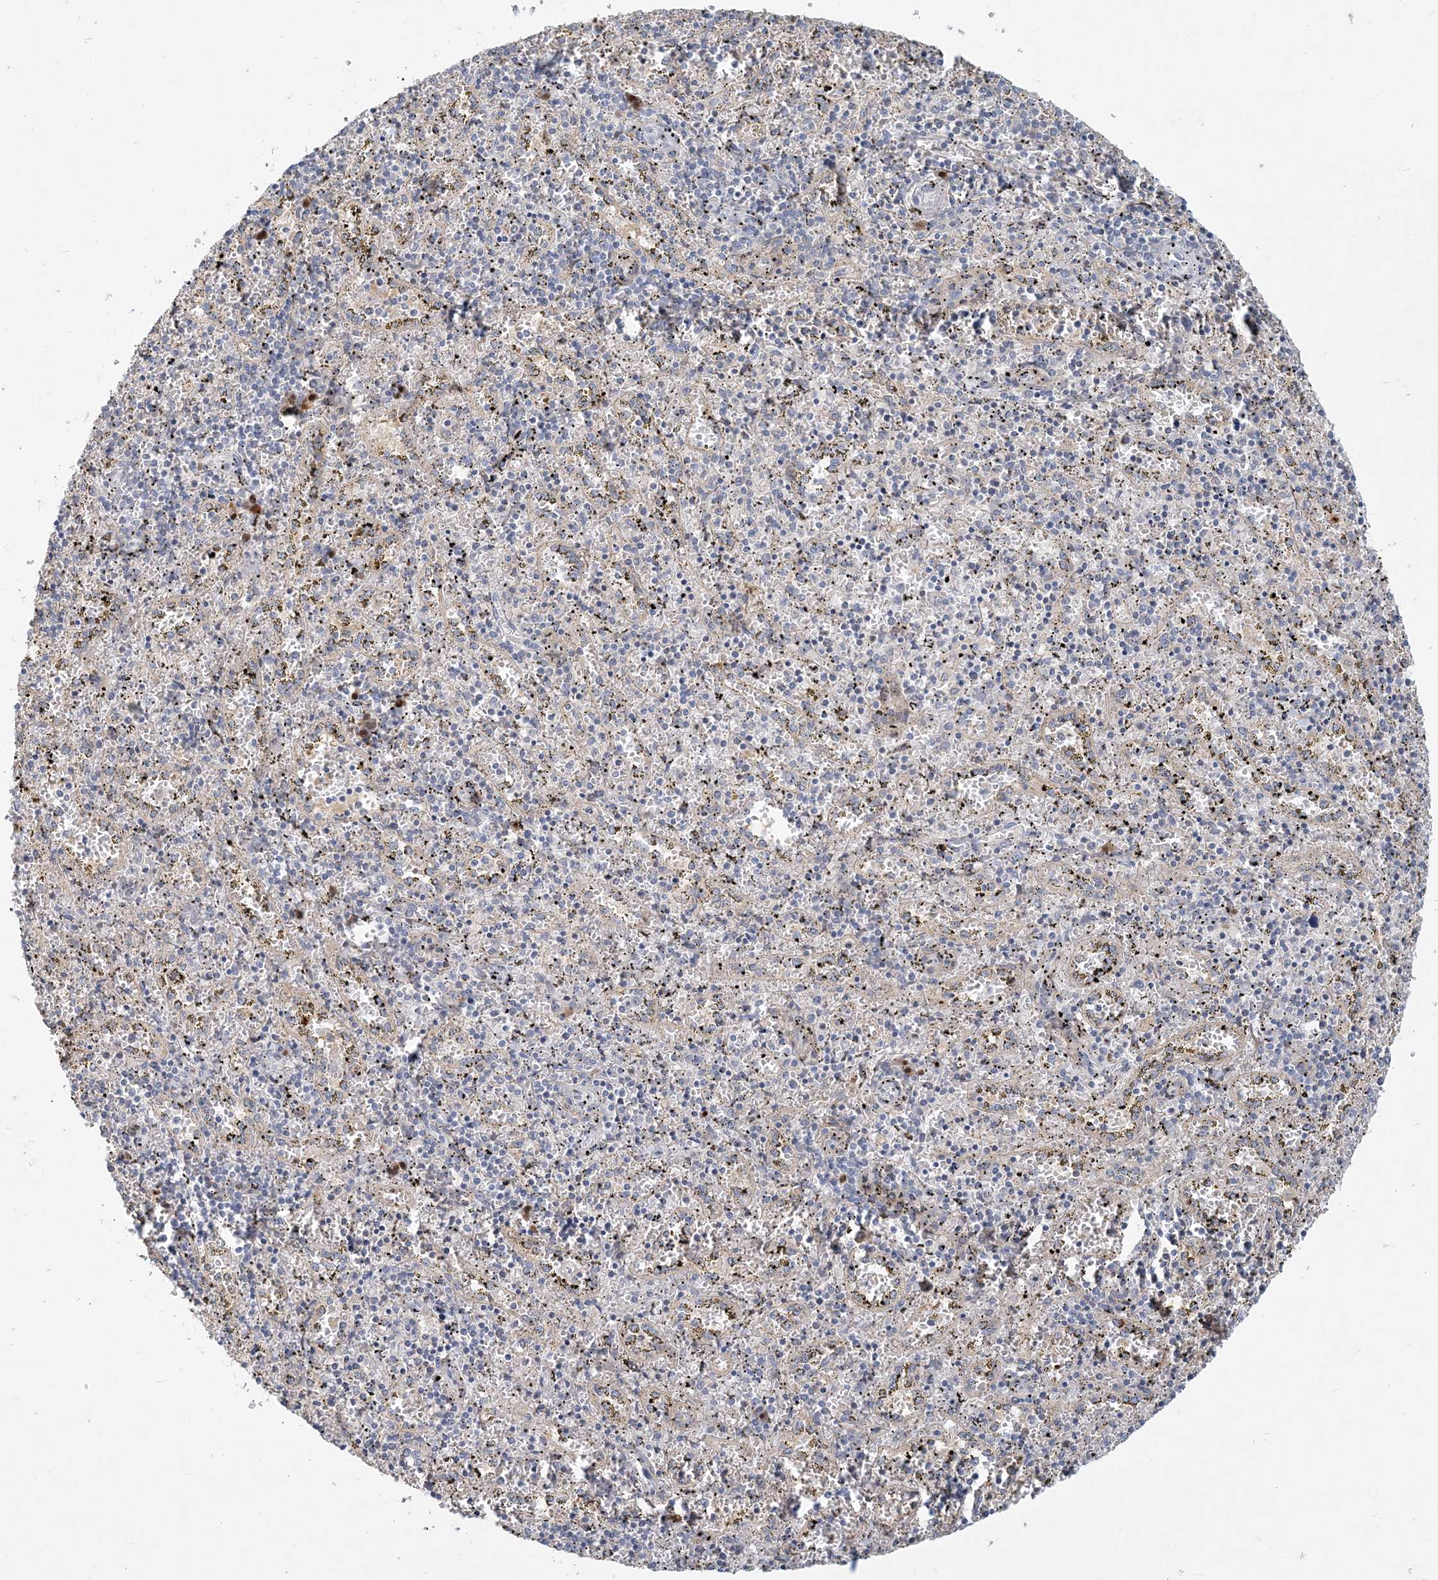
{"staining": {"intensity": "negative", "quantity": "none", "location": "none"}, "tissue": "spleen", "cell_type": "Cells in red pulp", "image_type": "normal", "snomed": [{"axis": "morphology", "description": "Normal tissue, NOS"}, {"axis": "topography", "description": "Spleen"}], "caption": "An immunohistochemistry (IHC) histopathology image of unremarkable spleen is shown. There is no staining in cells in red pulp of spleen. Nuclei are stained in blue.", "gene": "GMPPA", "patient": {"sex": "male", "age": 11}}